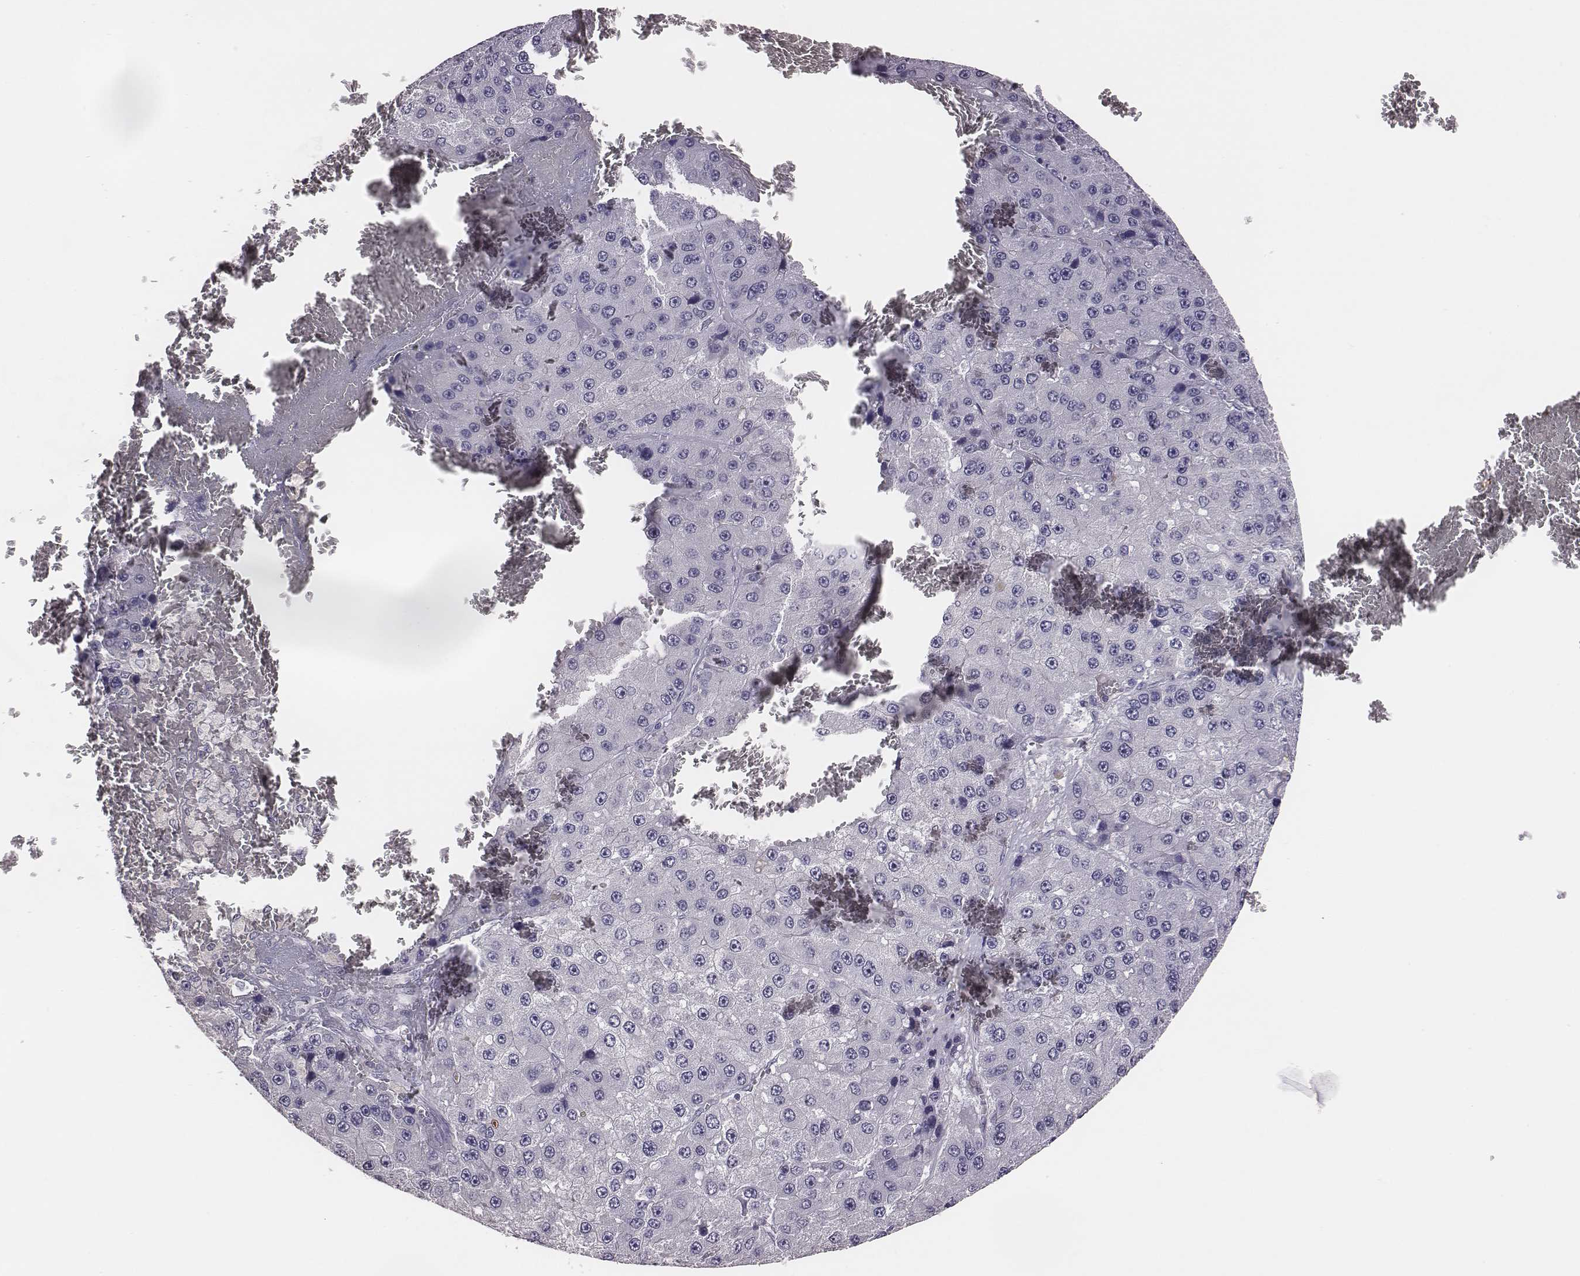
{"staining": {"intensity": "negative", "quantity": "none", "location": "none"}, "tissue": "liver cancer", "cell_type": "Tumor cells", "image_type": "cancer", "snomed": [{"axis": "morphology", "description": "Carcinoma, Hepatocellular, NOS"}, {"axis": "topography", "description": "Liver"}], "caption": "High power microscopy histopathology image of an immunohistochemistry (IHC) micrograph of hepatocellular carcinoma (liver), revealing no significant expression in tumor cells. (Brightfield microscopy of DAB (3,3'-diaminobenzidine) IHC at high magnification).", "gene": "EN1", "patient": {"sex": "female", "age": 73}}